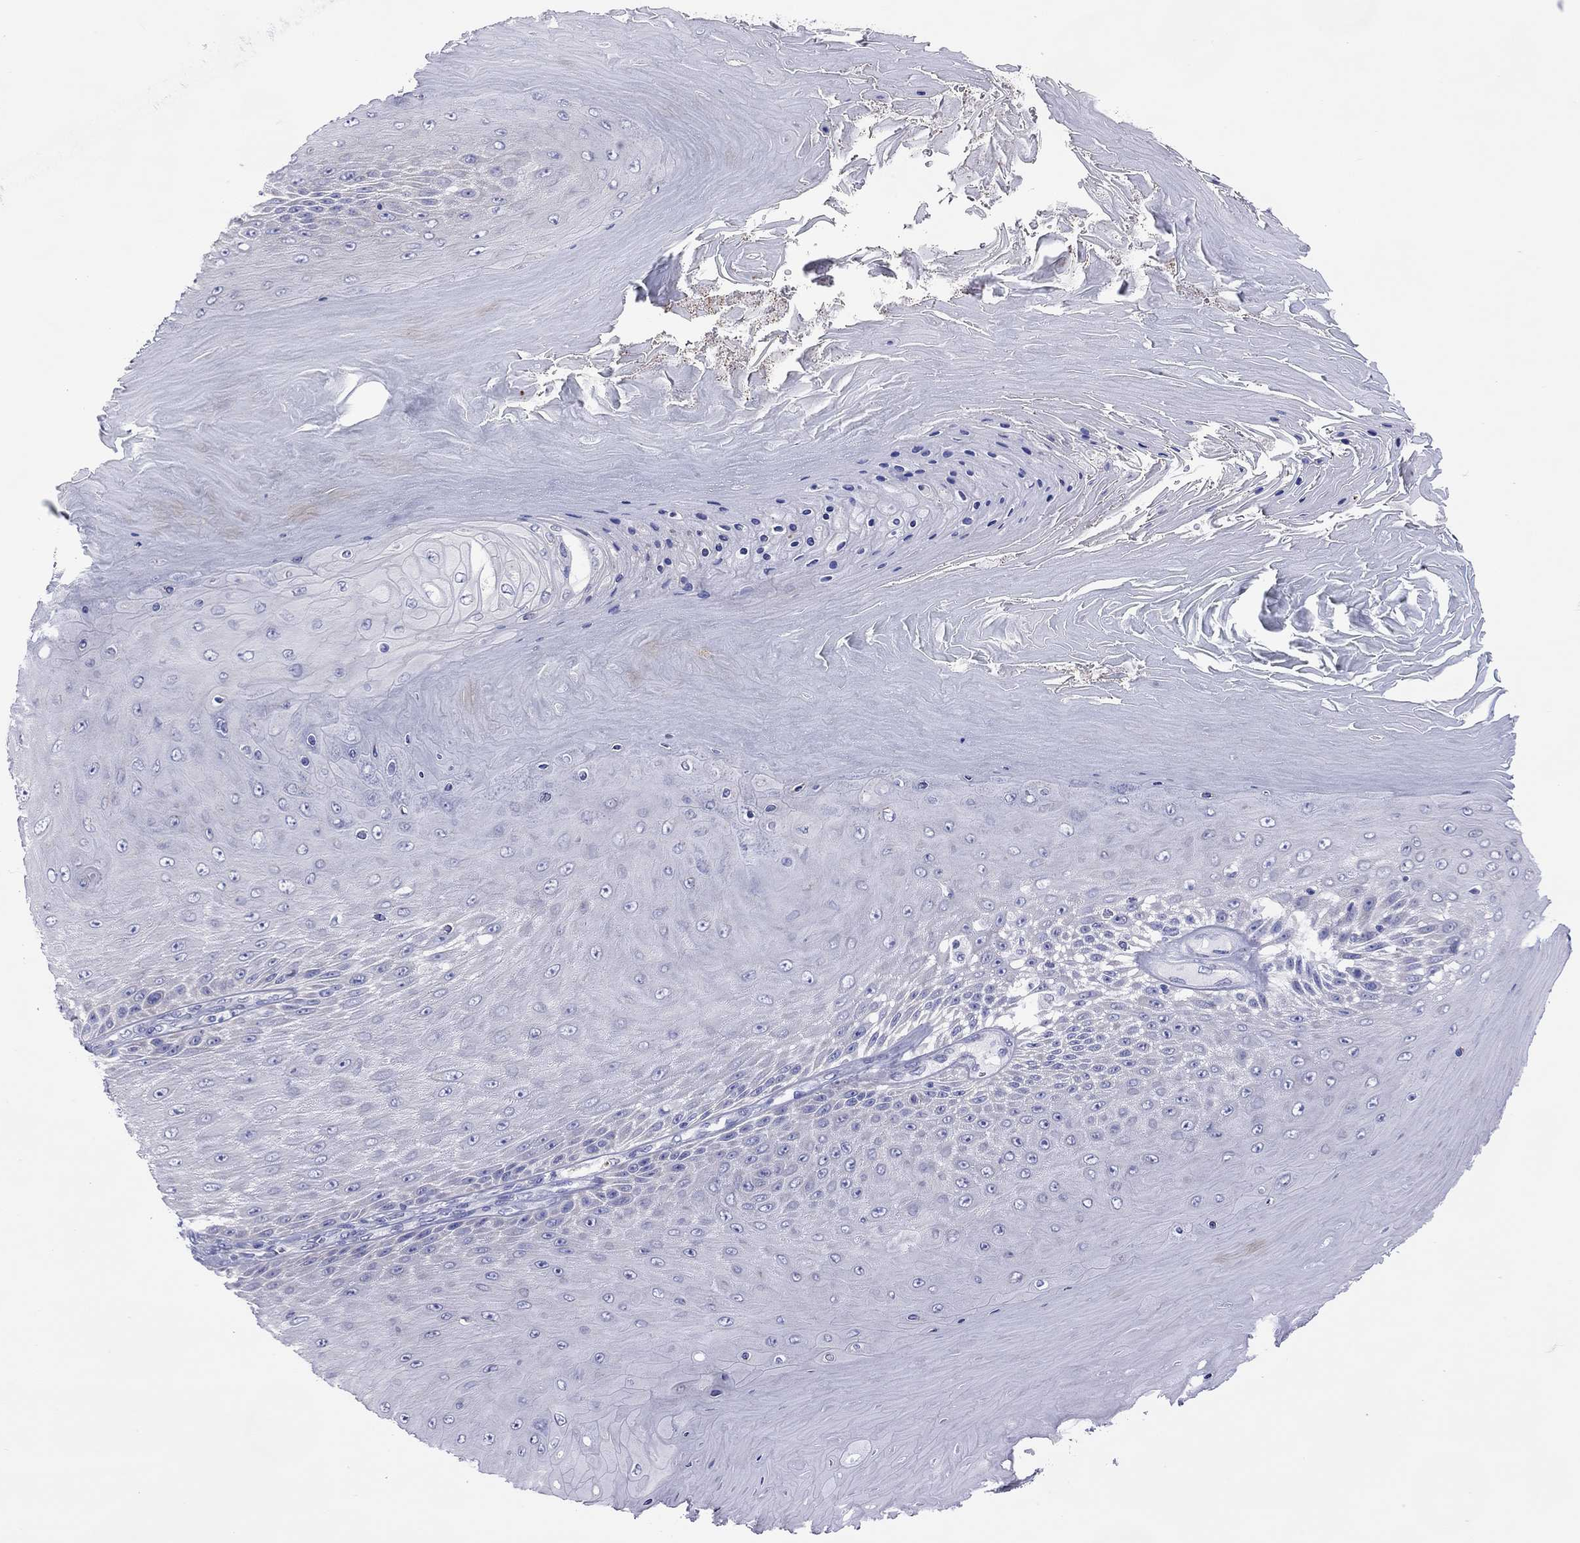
{"staining": {"intensity": "negative", "quantity": "none", "location": "none"}, "tissue": "skin cancer", "cell_type": "Tumor cells", "image_type": "cancer", "snomed": [{"axis": "morphology", "description": "Squamous cell carcinoma, NOS"}, {"axis": "topography", "description": "Skin"}], "caption": "Tumor cells show no significant positivity in squamous cell carcinoma (skin). (Stains: DAB immunohistochemistry (IHC) with hematoxylin counter stain, Microscopy: brightfield microscopy at high magnification).", "gene": "COL9A1", "patient": {"sex": "male", "age": 62}}